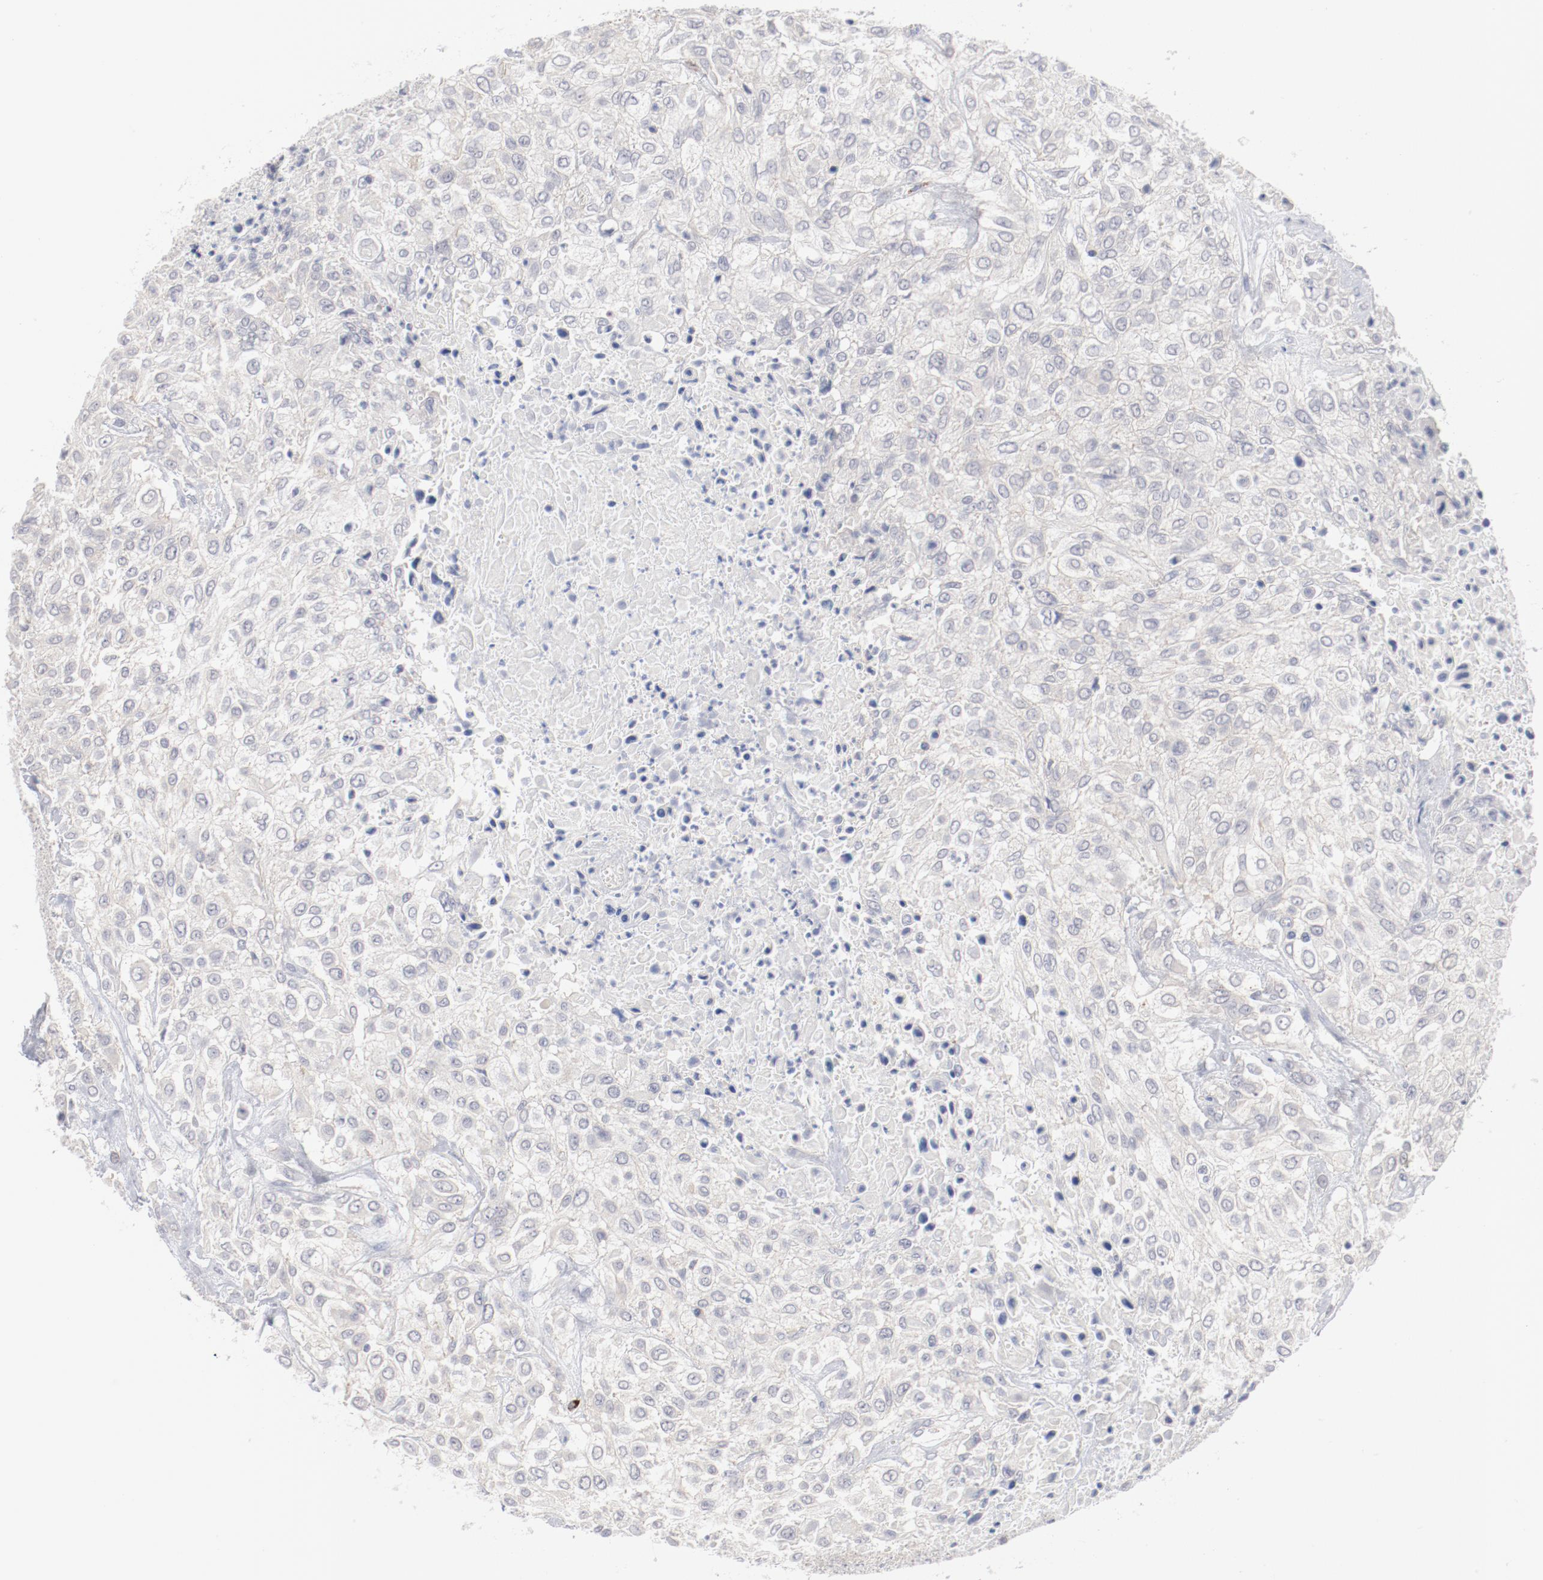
{"staining": {"intensity": "negative", "quantity": "none", "location": "none"}, "tissue": "urothelial cancer", "cell_type": "Tumor cells", "image_type": "cancer", "snomed": [{"axis": "morphology", "description": "Urothelial carcinoma, High grade"}, {"axis": "topography", "description": "Urinary bladder"}], "caption": "Immunohistochemistry of urothelial cancer shows no positivity in tumor cells. (DAB (3,3'-diaminobenzidine) immunohistochemistry (IHC), high magnification).", "gene": "SH3BGR", "patient": {"sex": "male", "age": 57}}